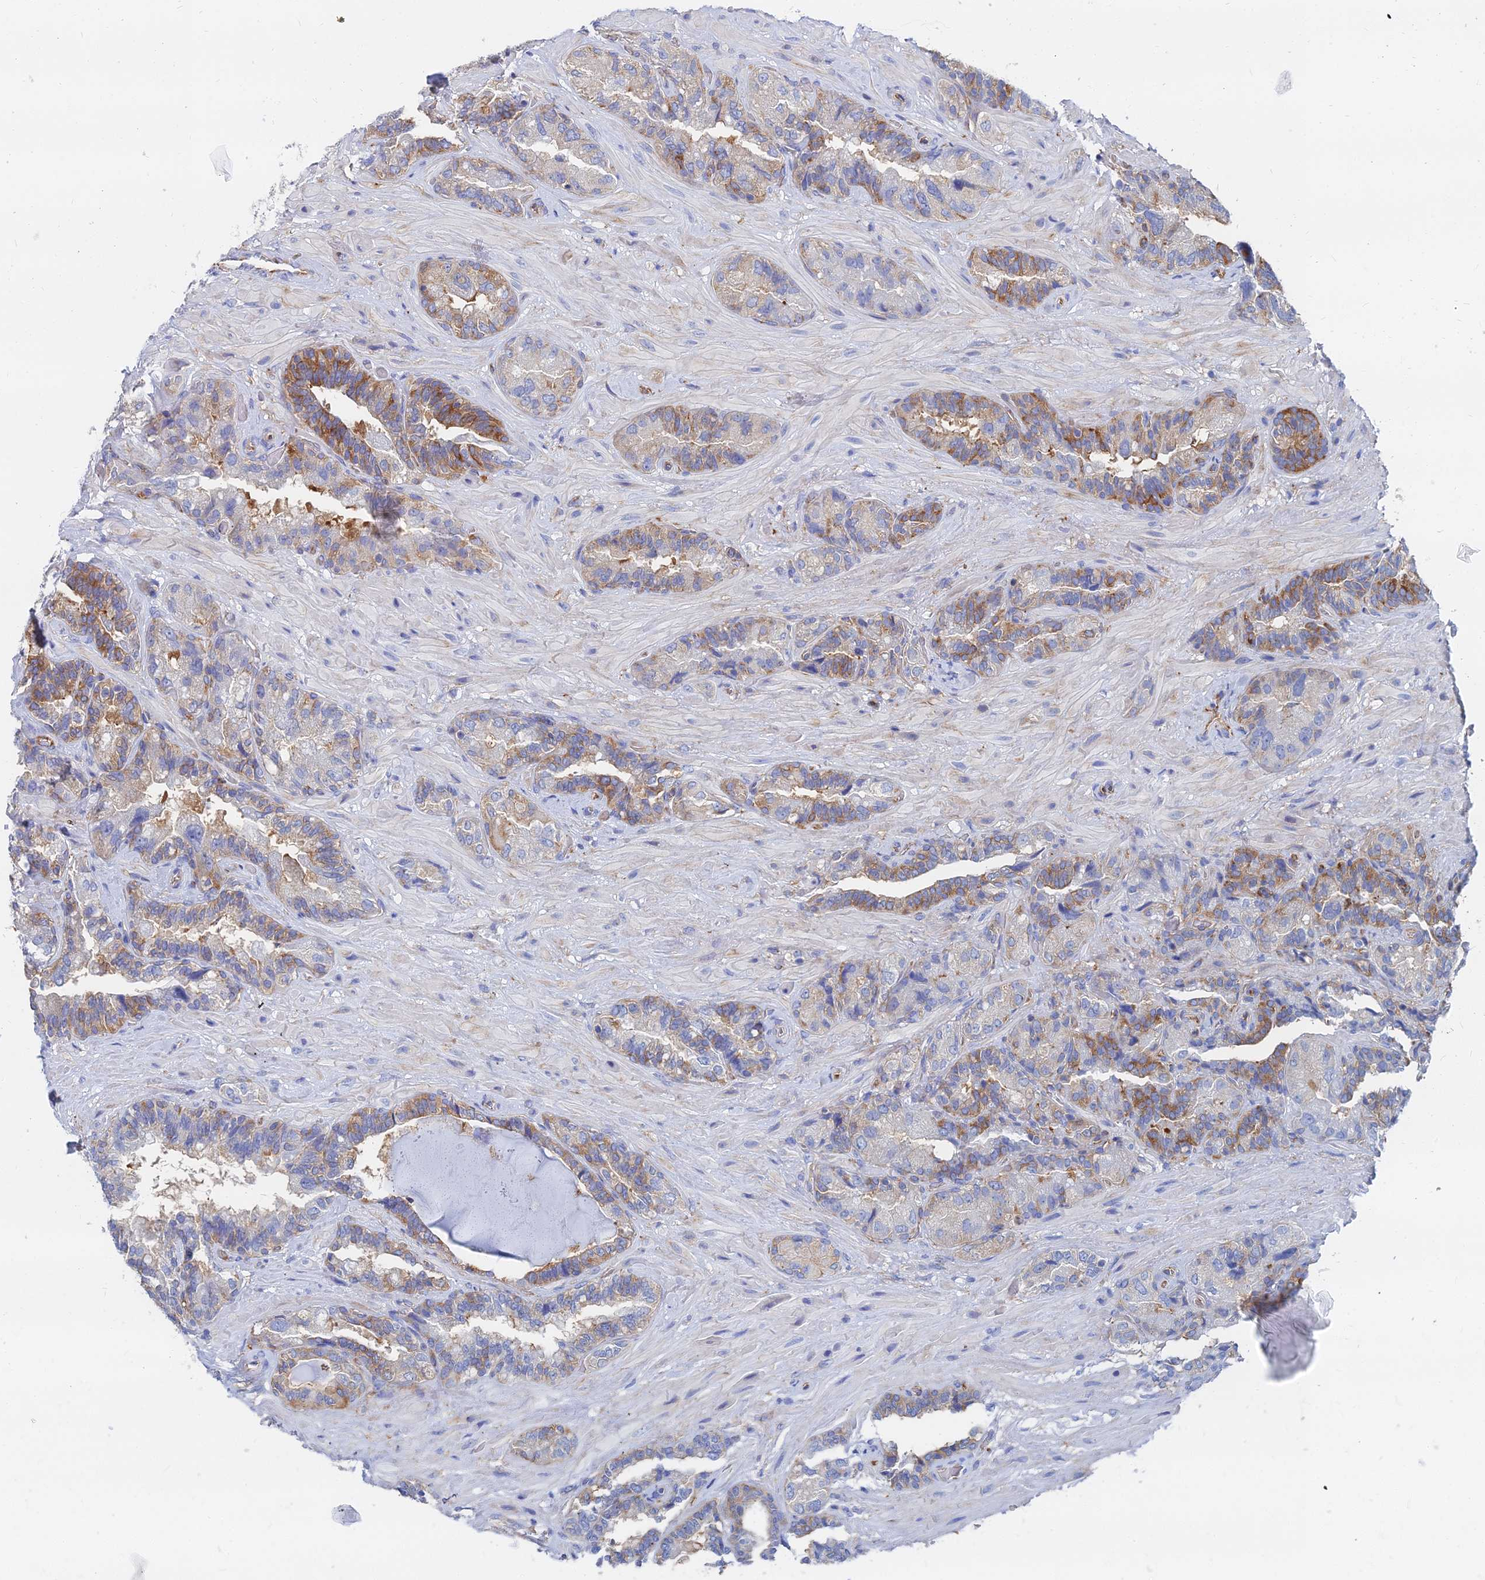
{"staining": {"intensity": "moderate", "quantity": "<25%", "location": "cytoplasmic/membranous"}, "tissue": "seminal vesicle", "cell_type": "Glandular cells", "image_type": "normal", "snomed": [{"axis": "morphology", "description": "Normal tissue, NOS"}, {"axis": "topography", "description": "Prostate and seminal vesicle, NOS"}, {"axis": "topography", "description": "Prostate"}, {"axis": "topography", "description": "Seminal veicle"}], "caption": "Immunohistochemical staining of normal human seminal vesicle demonstrates low levels of moderate cytoplasmic/membranous staining in about <25% of glandular cells.", "gene": "FFAR3", "patient": {"sex": "male", "age": 67}}